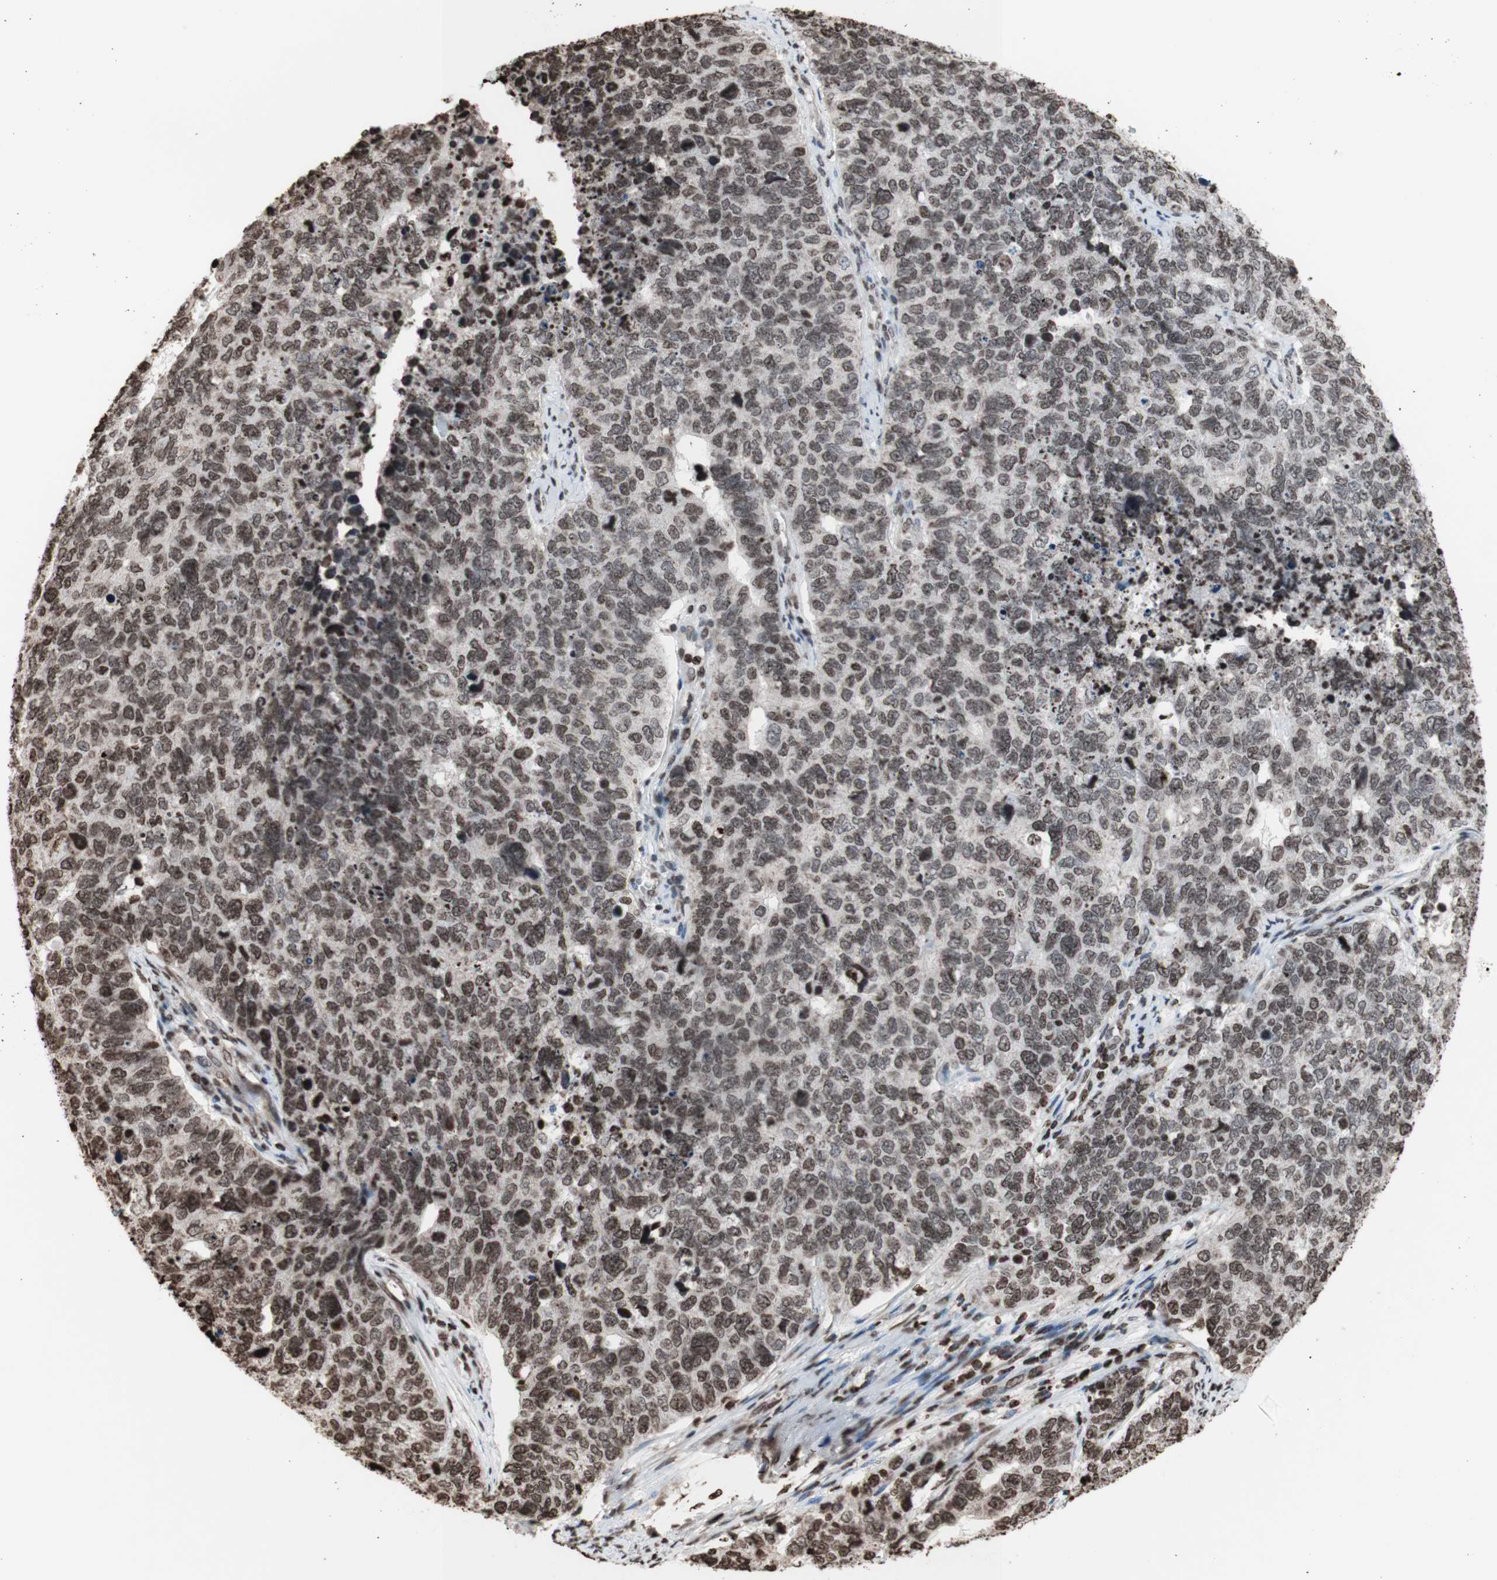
{"staining": {"intensity": "moderate", "quantity": ">75%", "location": "nuclear"}, "tissue": "cervical cancer", "cell_type": "Tumor cells", "image_type": "cancer", "snomed": [{"axis": "morphology", "description": "Squamous cell carcinoma, NOS"}, {"axis": "topography", "description": "Cervix"}], "caption": "Moderate nuclear positivity for a protein is present in about >75% of tumor cells of cervical cancer using immunohistochemistry (IHC).", "gene": "SNAI2", "patient": {"sex": "female", "age": 63}}